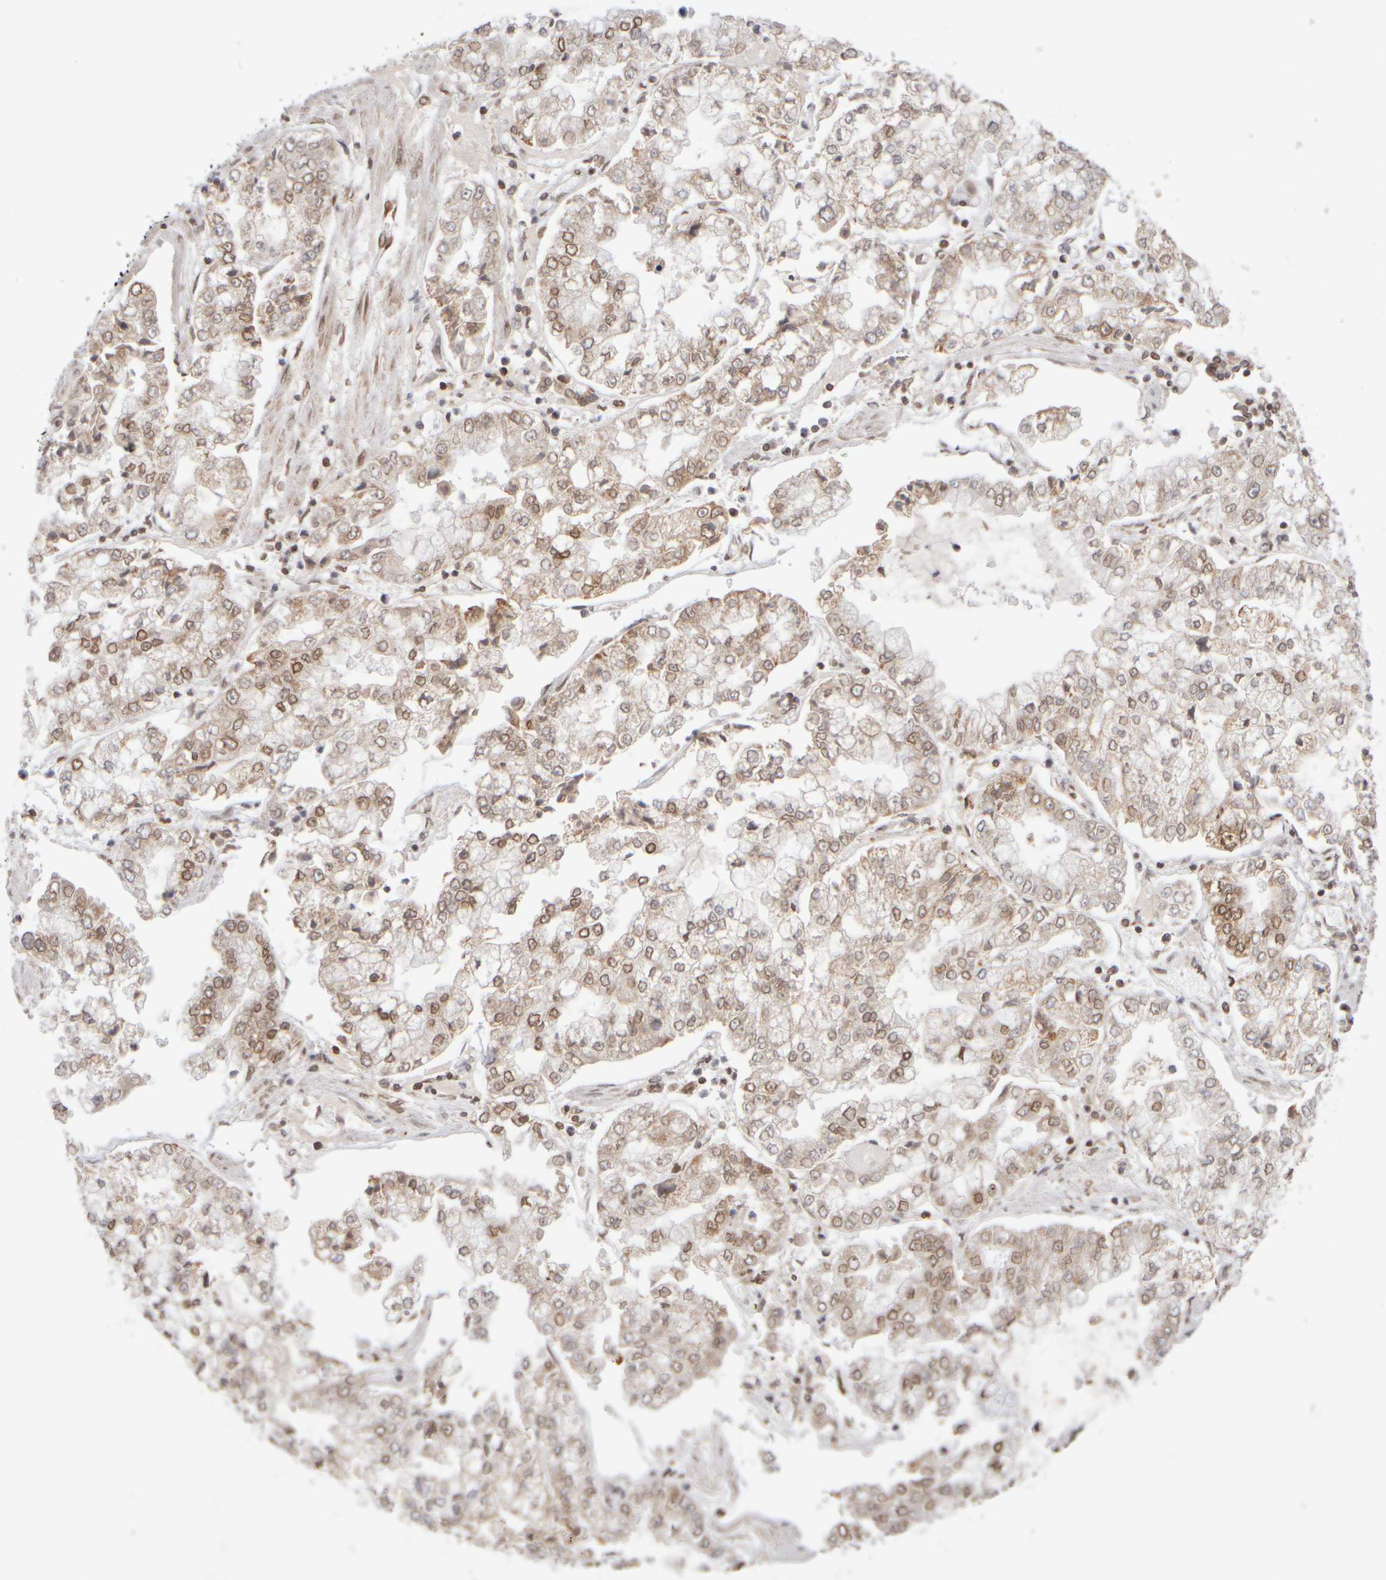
{"staining": {"intensity": "moderate", "quantity": ">75%", "location": "cytoplasmic/membranous,nuclear"}, "tissue": "stomach cancer", "cell_type": "Tumor cells", "image_type": "cancer", "snomed": [{"axis": "morphology", "description": "Adenocarcinoma, NOS"}, {"axis": "topography", "description": "Stomach"}], "caption": "A micrograph of adenocarcinoma (stomach) stained for a protein displays moderate cytoplasmic/membranous and nuclear brown staining in tumor cells. Nuclei are stained in blue.", "gene": "ZC3HC1", "patient": {"sex": "male", "age": 76}}